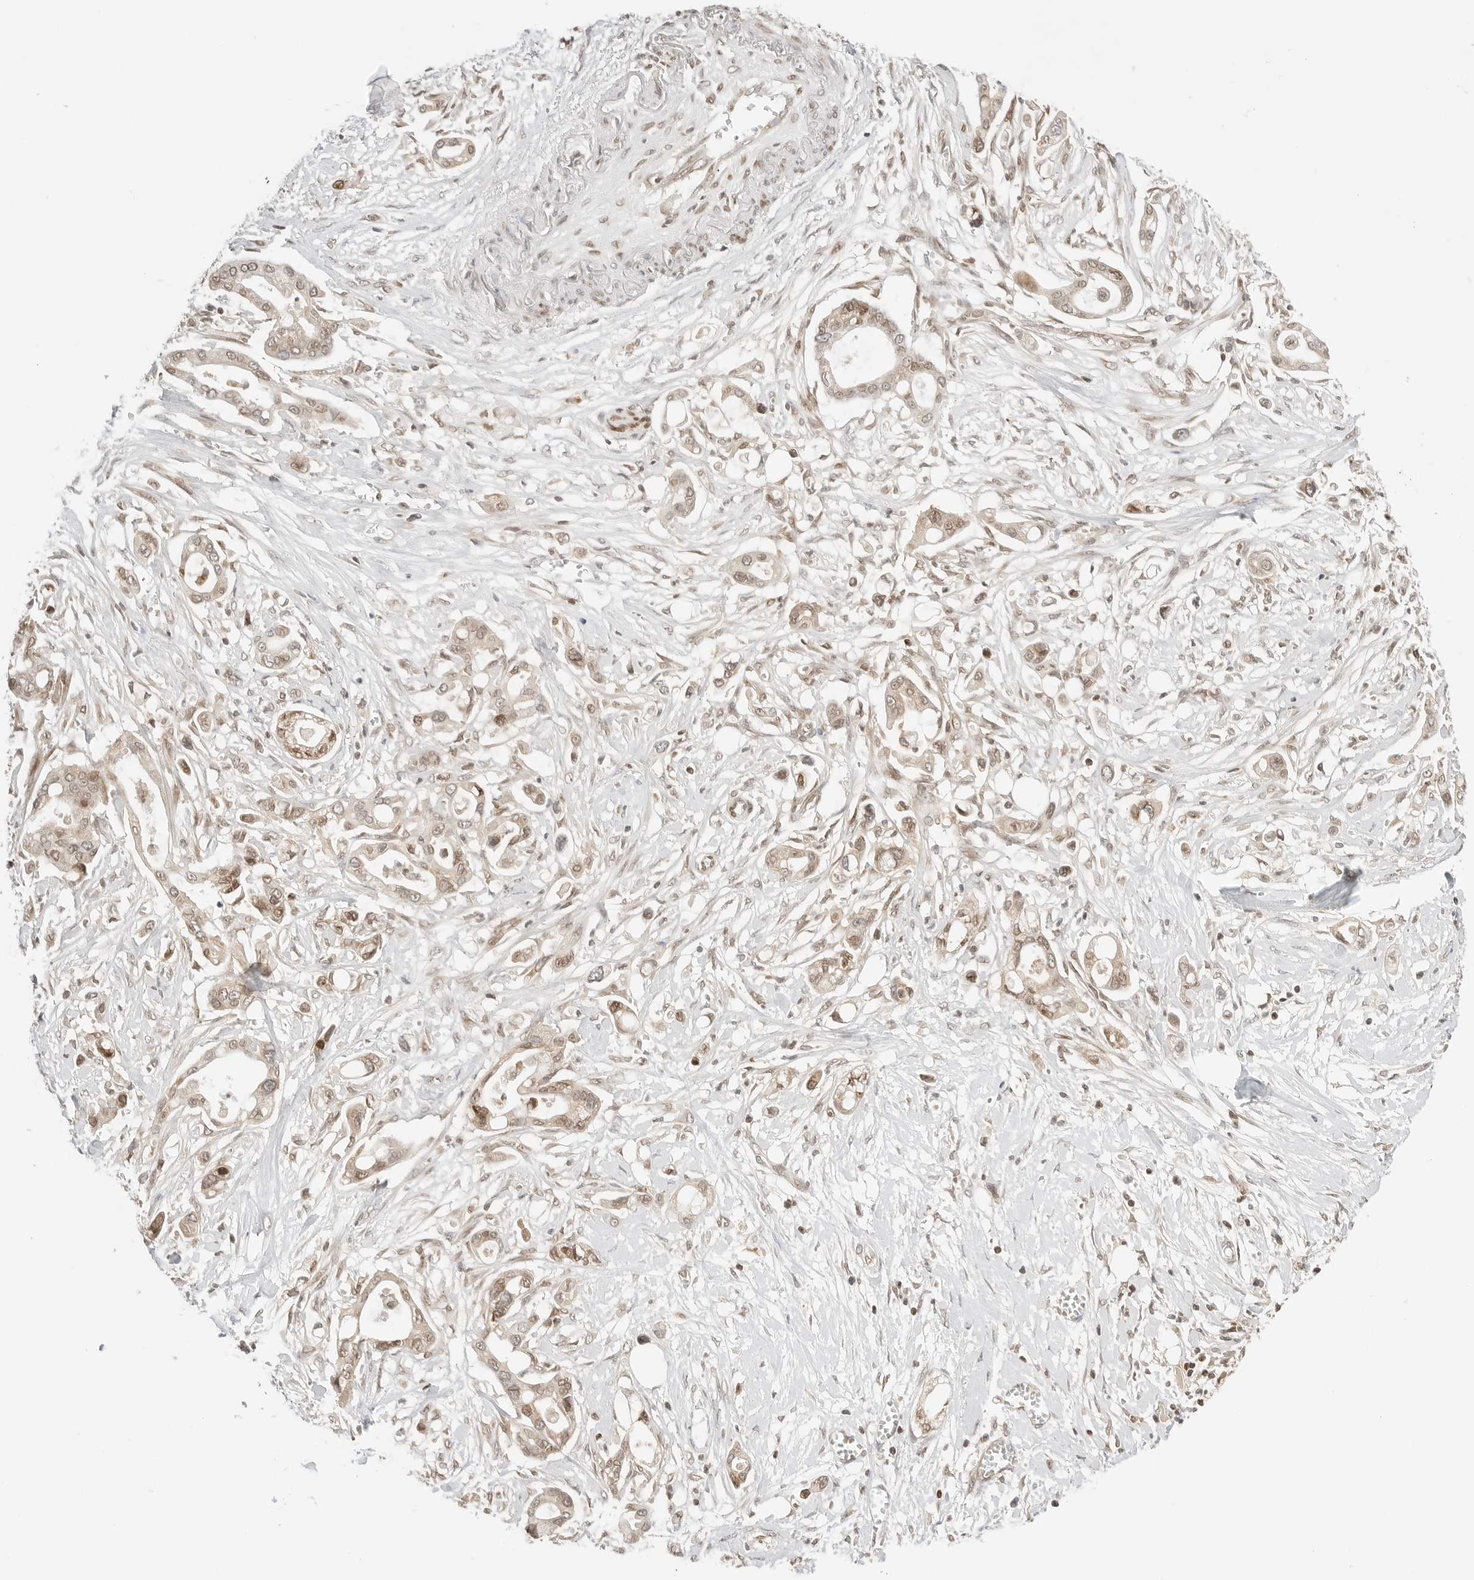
{"staining": {"intensity": "weak", "quantity": "25%-75%", "location": "cytoplasmic/membranous,nuclear"}, "tissue": "pancreatic cancer", "cell_type": "Tumor cells", "image_type": "cancer", "snomed": [{"axis": "morphology", "description": "Adenocarcinoma, NOS"}, {"axis": "topography", "description": "Pancreas"}], "caption": "Pancreatic cancer (adenocarcinoma) stained for a protein (brown) demonstrates weak cytoplasmic/membranous and nuclear positive positivity in about 25%-75% of tumor cells.", "gene": "POLH", "patient": {"sex": "male", "age": 68}}